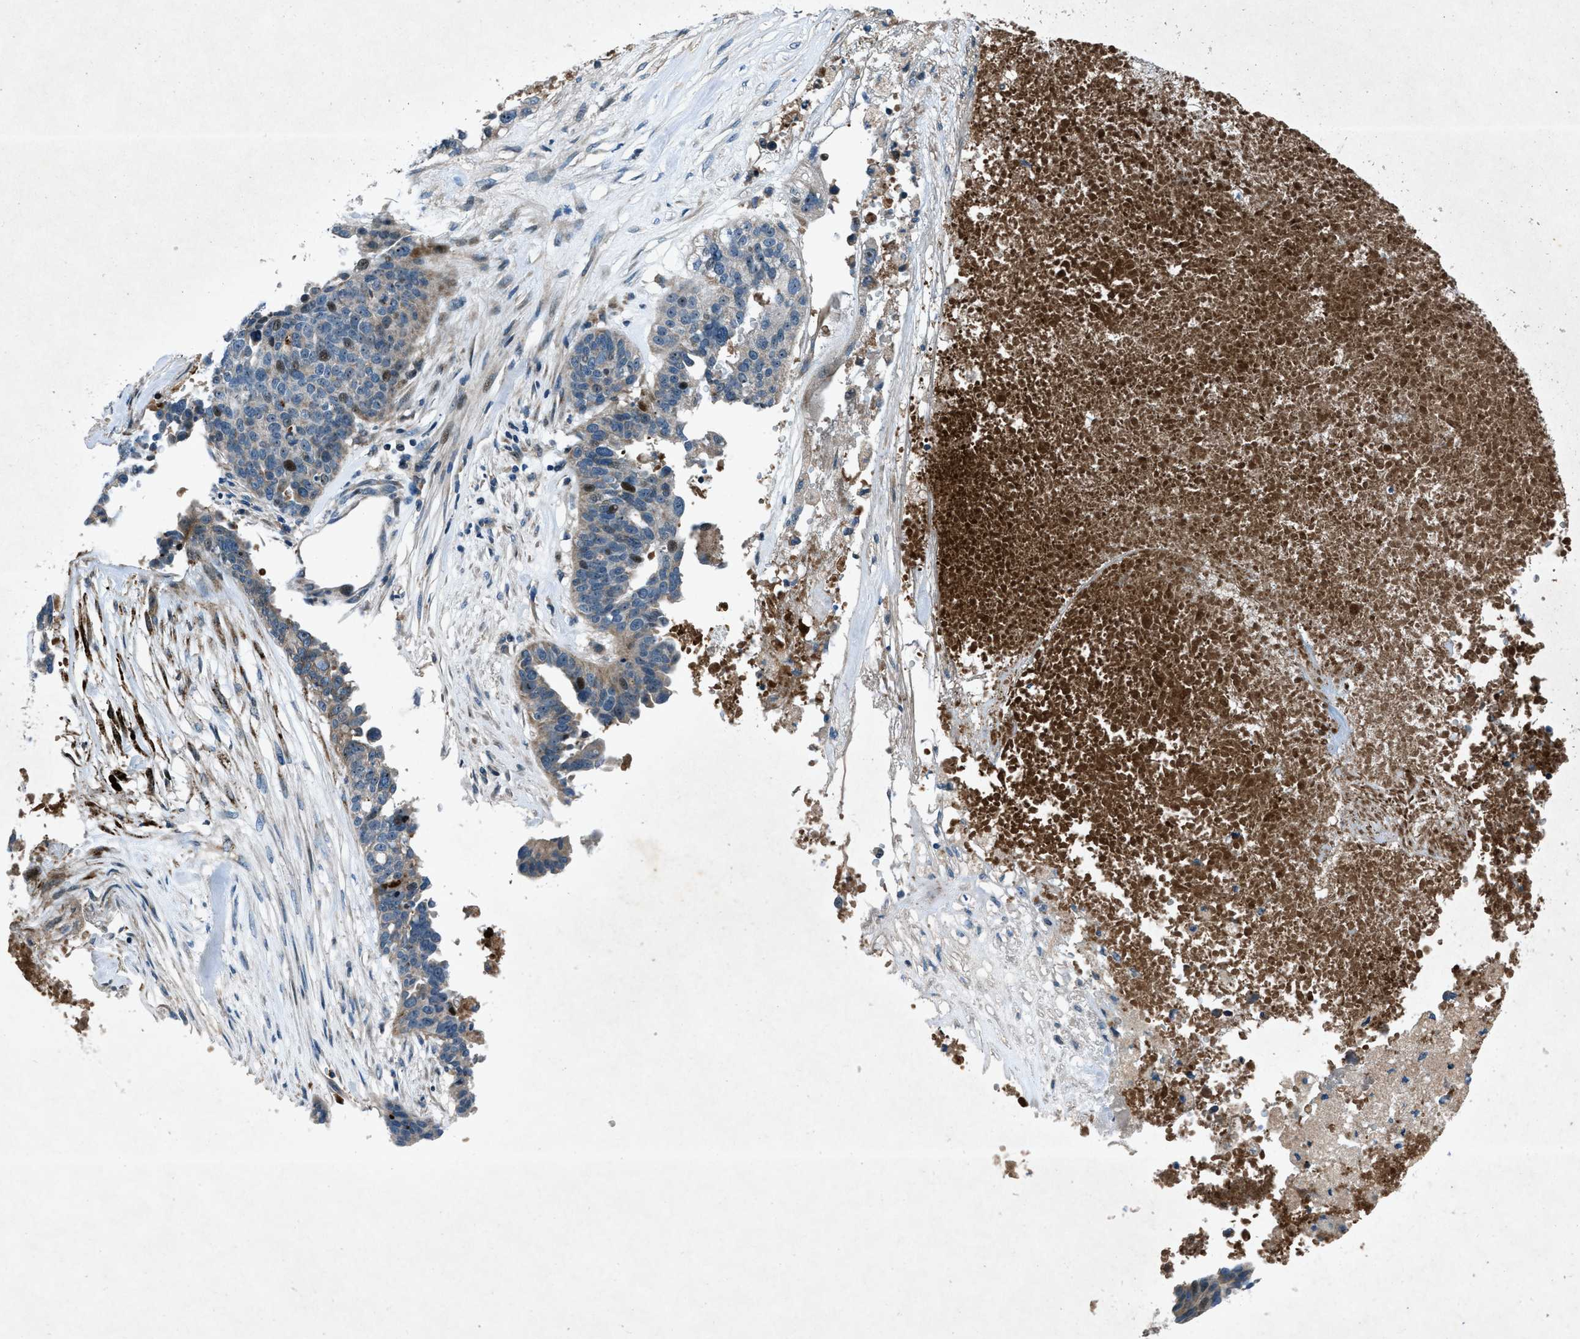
{"staining": {"intensity": "strong", "quantity": "<25%", "location": "nuclear"}, "tissue": "ovarian cancer", "cell_type": "Tumor cells", "image_type": "cancer", "snomed": [{"axis": "morphology", "description": "Cystadenocarcinoma, serous, NOS"}, {"axis": "topography", "description": "Ovary"}], "caption": "The micrograph exhibits immunohistochemical staining of ovarian cancer (serous cystadenocarcinoma). There is strong nuclear expression is identified in approximately <25% of tumor cells.", "gene": "CLEC2D", "patient": {"sex": "female", "age": 59}}